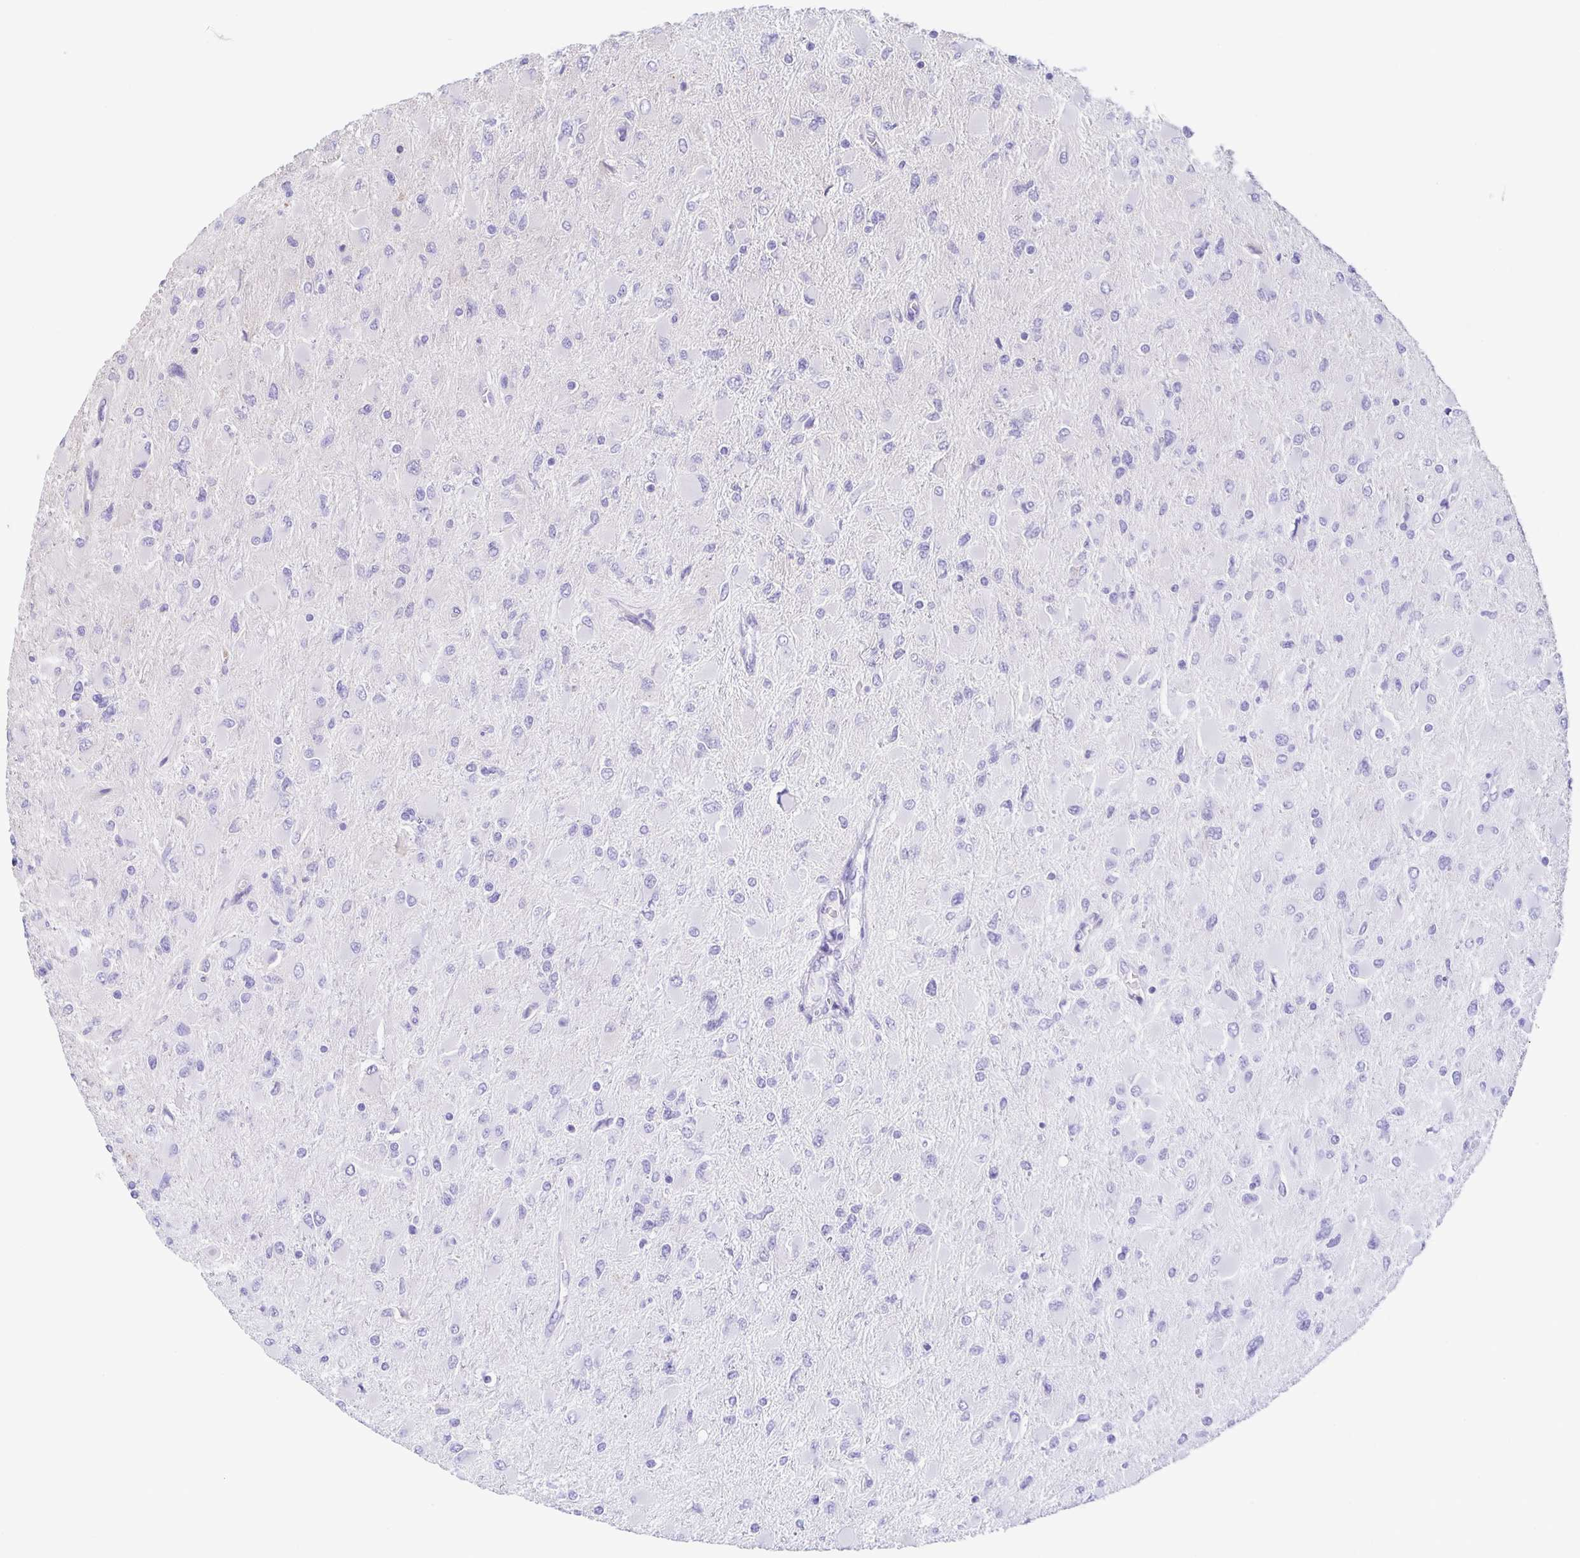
{"staining": {"intensity": "negative", "quantity": "none", "location": "none"}, "tissue": "glioma", "cell_type": "Tumor cells", "image_type": "cancer", "snomed": [{"axis": "morphology", "description": "Glioma, malignant, High grade"}, {"axis": "topography", "description": "Cerebral cortex"}], "caption": "Tumor cells show no significant protein expression in high-grade glioma (malignant).", "gene": "GINM1", "patient": {"sex": "female", "age": 36}}